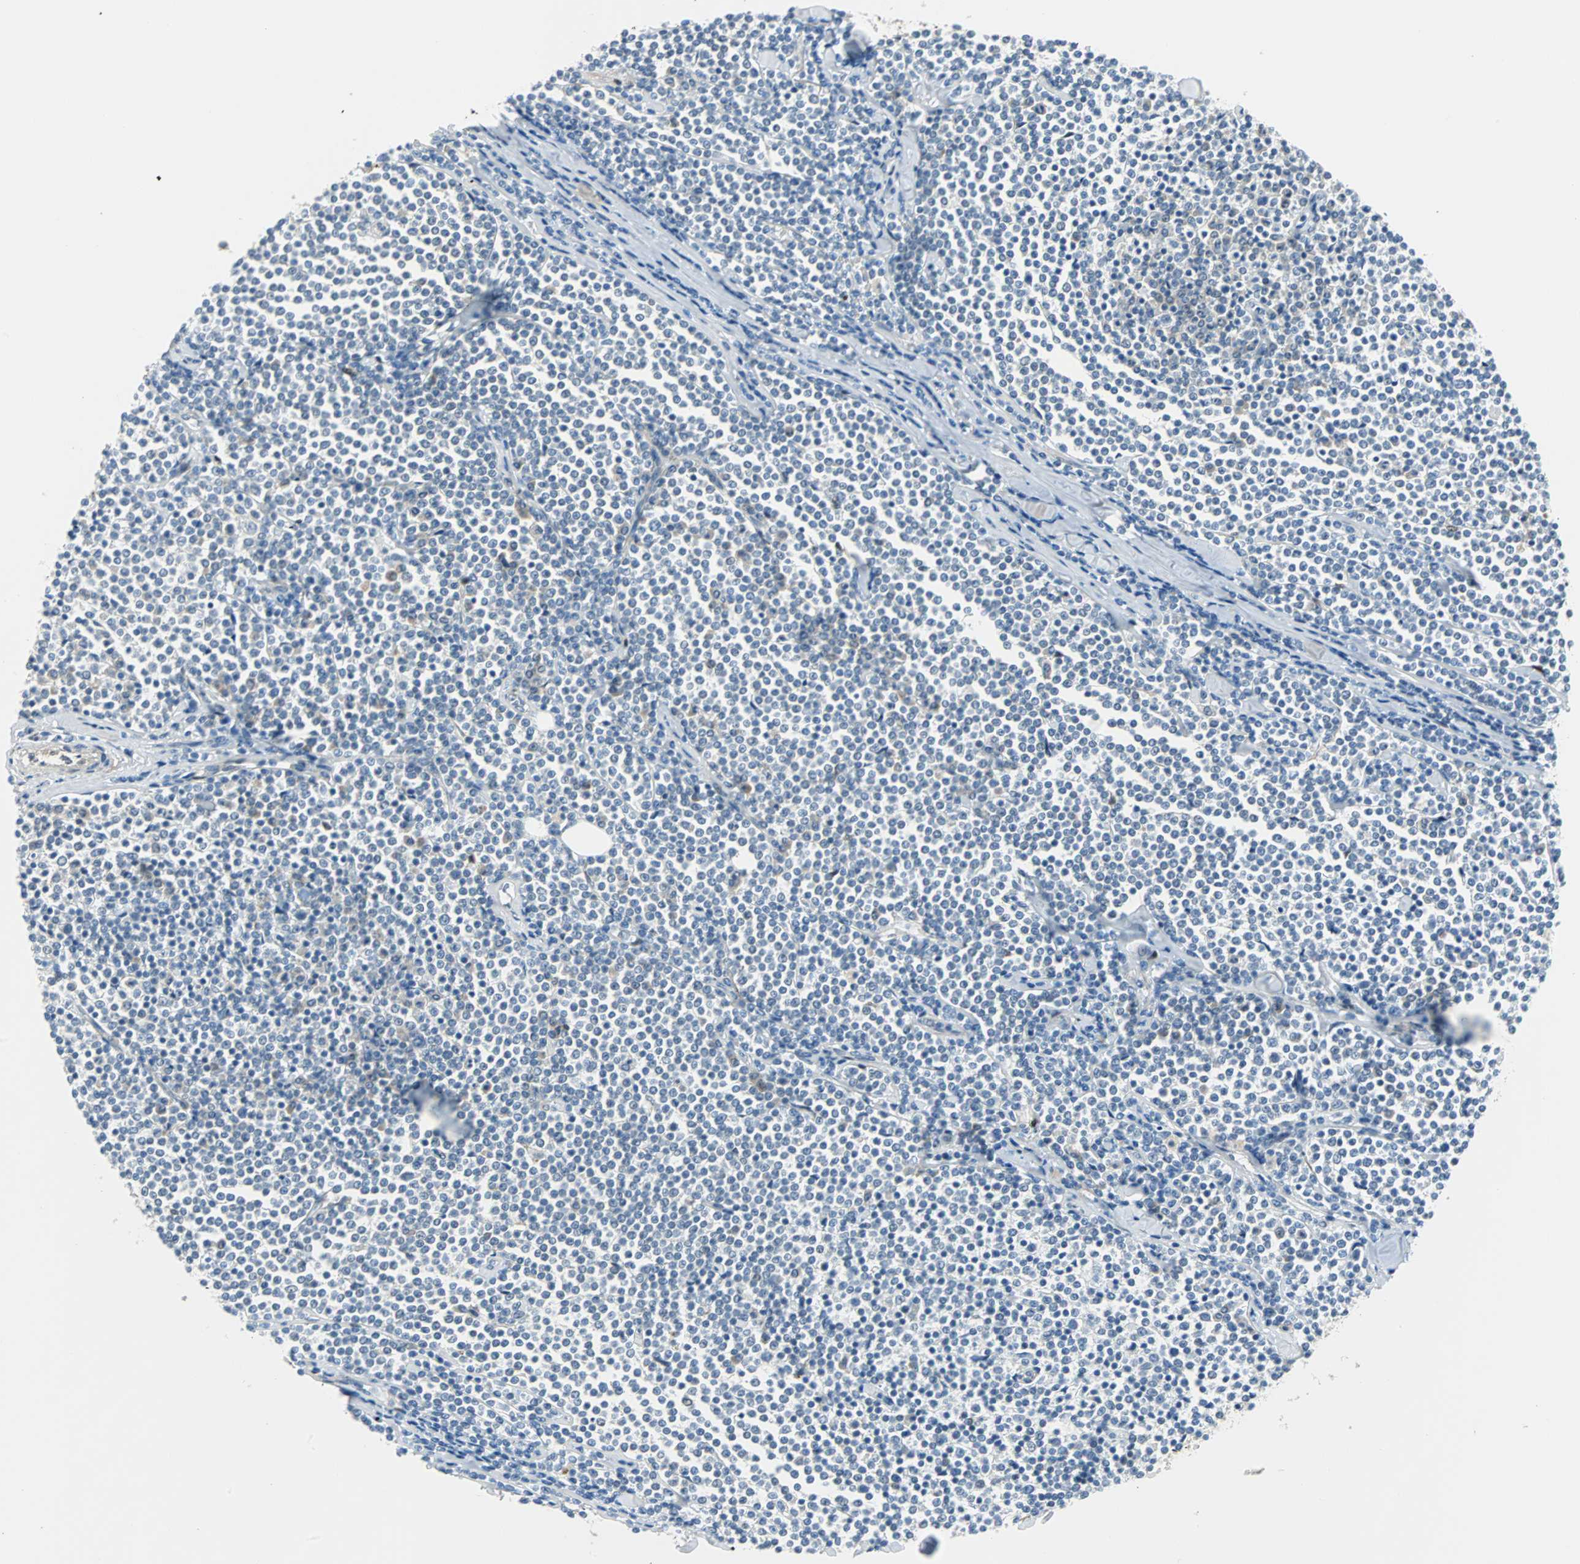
{"staining": {"intensity": "negative", "quantity": "none", "location": "none"}, "tissue": "lymphoma", "cell_type": "Tumor cells", "image_type": "cancer", "snomed": [{"axis": "morphology", "description": "Malignant lymphoma, non-Hodgkin's type, Low grade"}, {"axis": "topography", "description": "Soft tissue"}], "caption": "Tumor cells show no significant protein staining in malignant lymphoma, non-Hodgkin's type (low-grade). Brightfield microscopy of immunohistochemistry (IHC) stained with DAB (3,3'-diaminobenzidine) (brown) and hematoxylin (blue), captured at high magnification.", "gene": "FHL2", "patient": {"sex": "male", "age": 92}}